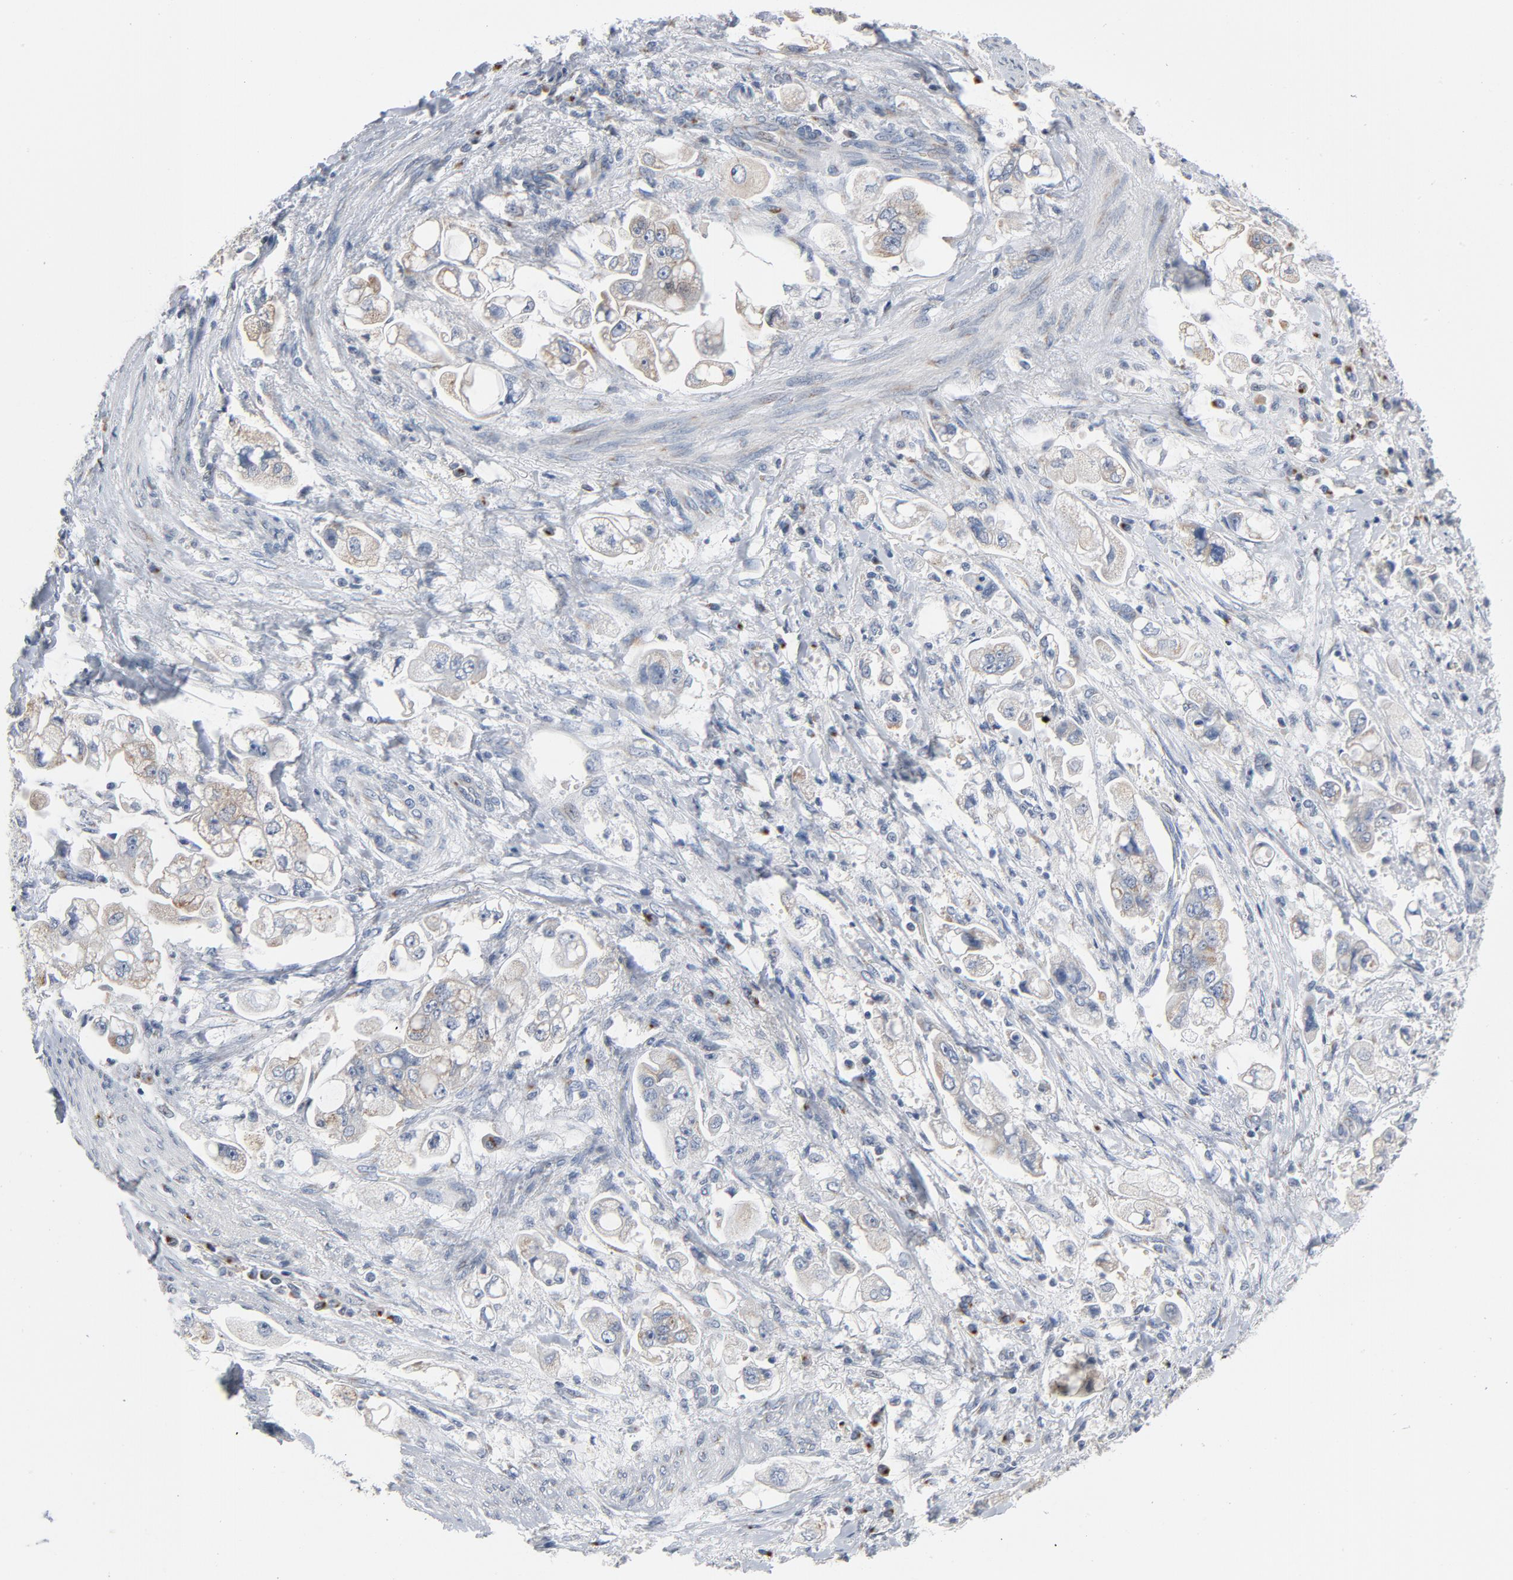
{"staining": {"intensity": "moderate", "quantity": "25%-75%", "location": "cytoplasmic/membranous"}, "tissue": "stomach cancer", "cell_type": "Tumor cells", "image_type": "cancer", "snomed": [{"axis": "morphology", "description": "Adenocarcinoma, NOS"}, {"axis": "topography", "description": "Stomach"}], "caption": "Human stomach cancer (adenocarcinoma) stained with a protein marker shows moderate staining in tumor cells.", "gene": "YIPF6", "patient": {"sex": "male", "age": 62}}